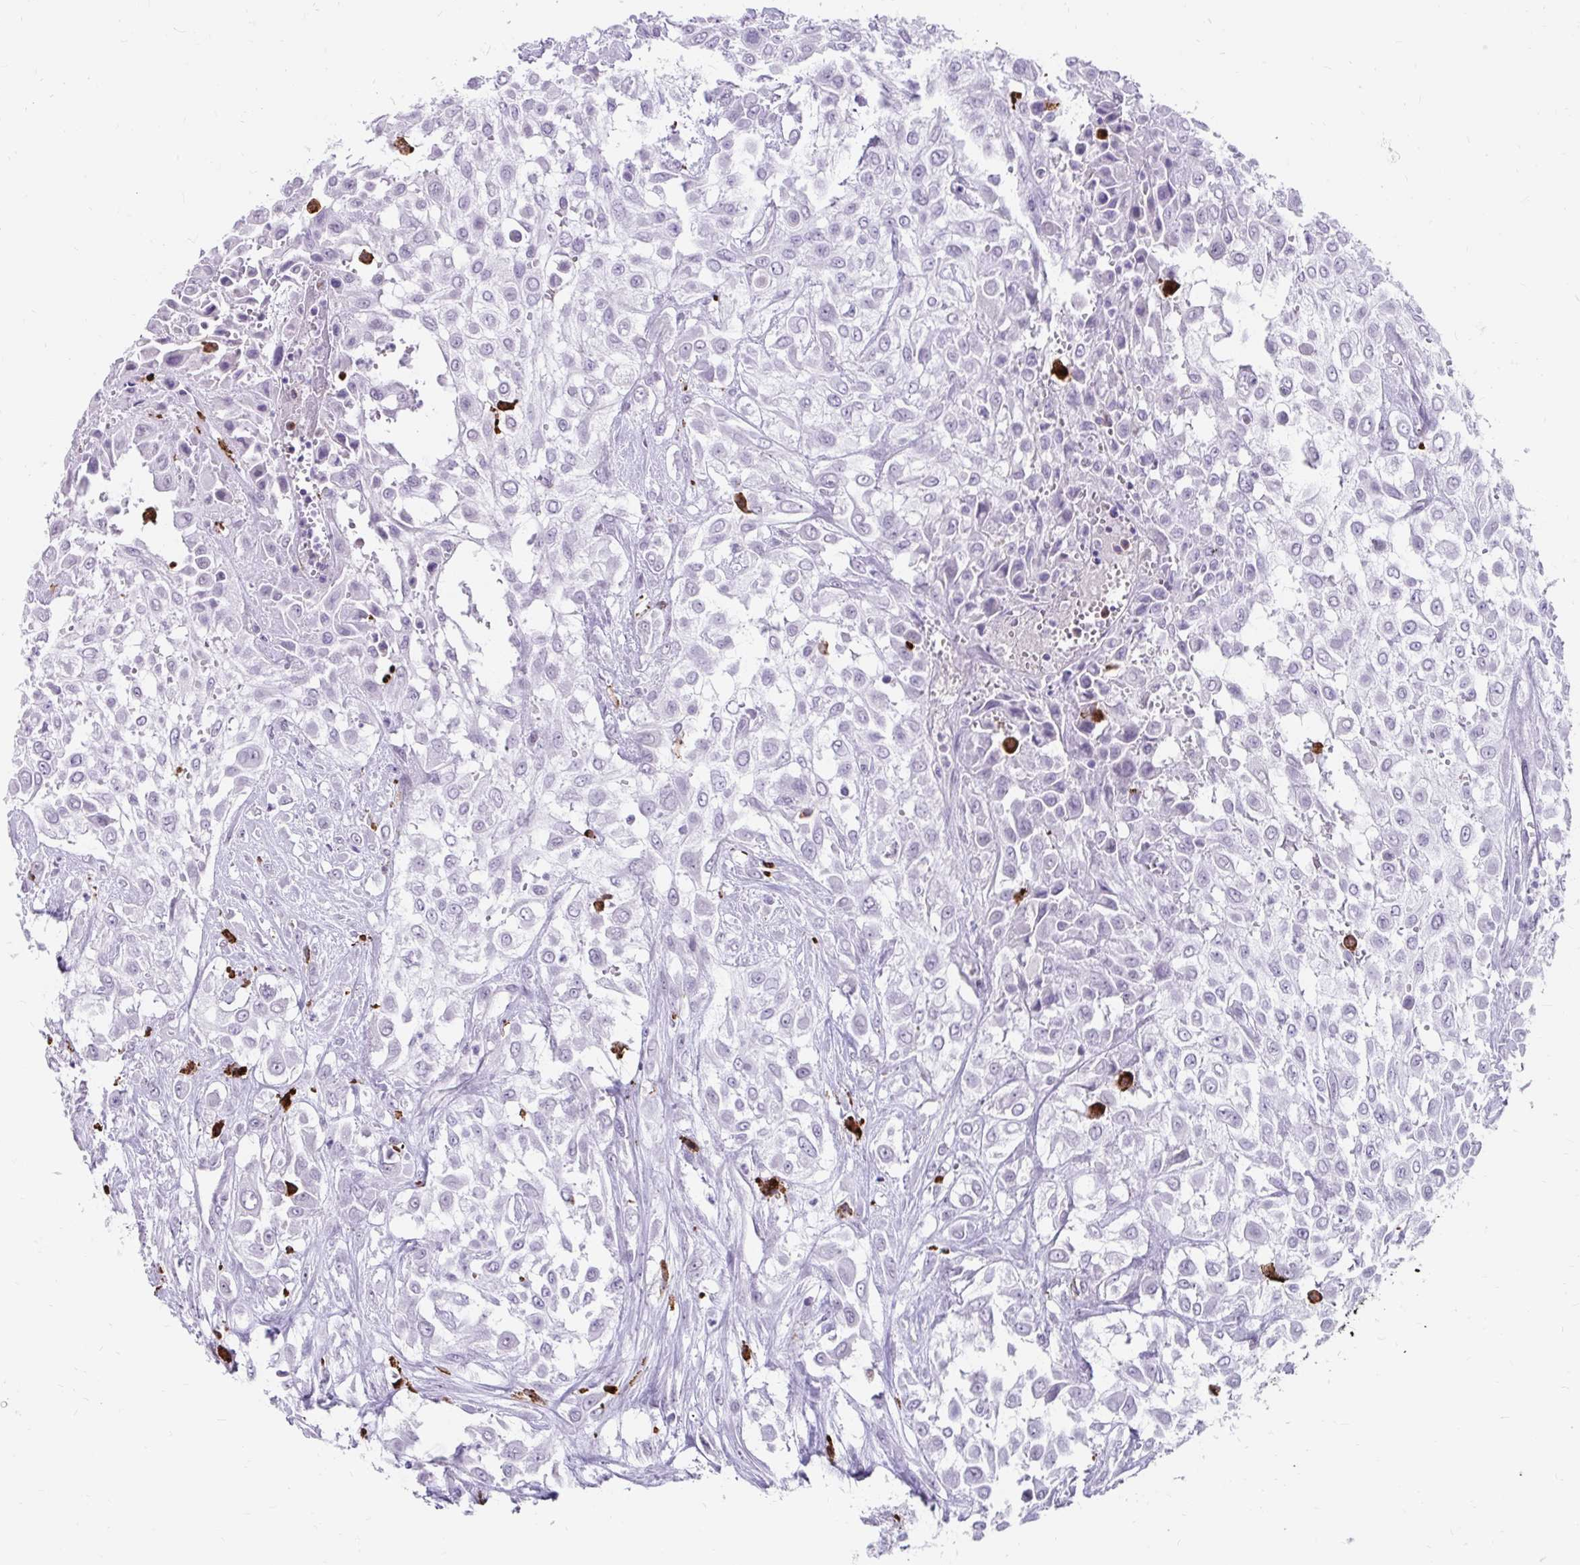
{"staining": {"intensity": "negative", "quantity": "none", "location": "none"}, "tissue": "urothelial cancer", "cell_type": "Tumor cells", "image_type": "cancer", "snomed": [{"axis": "morphology", "description": "Urothelial carcinoma, High grade"}, {"axis": "topography", "description": "Urinary bladder"}], "caption": "An immunohistochemistry (IHC) photomicrograph of urothelial cancer is shown. There is no staining in tumor cells of urothelial cancer.", "gene": "CD163", "patient": {"sex": "male", "age": 57}}